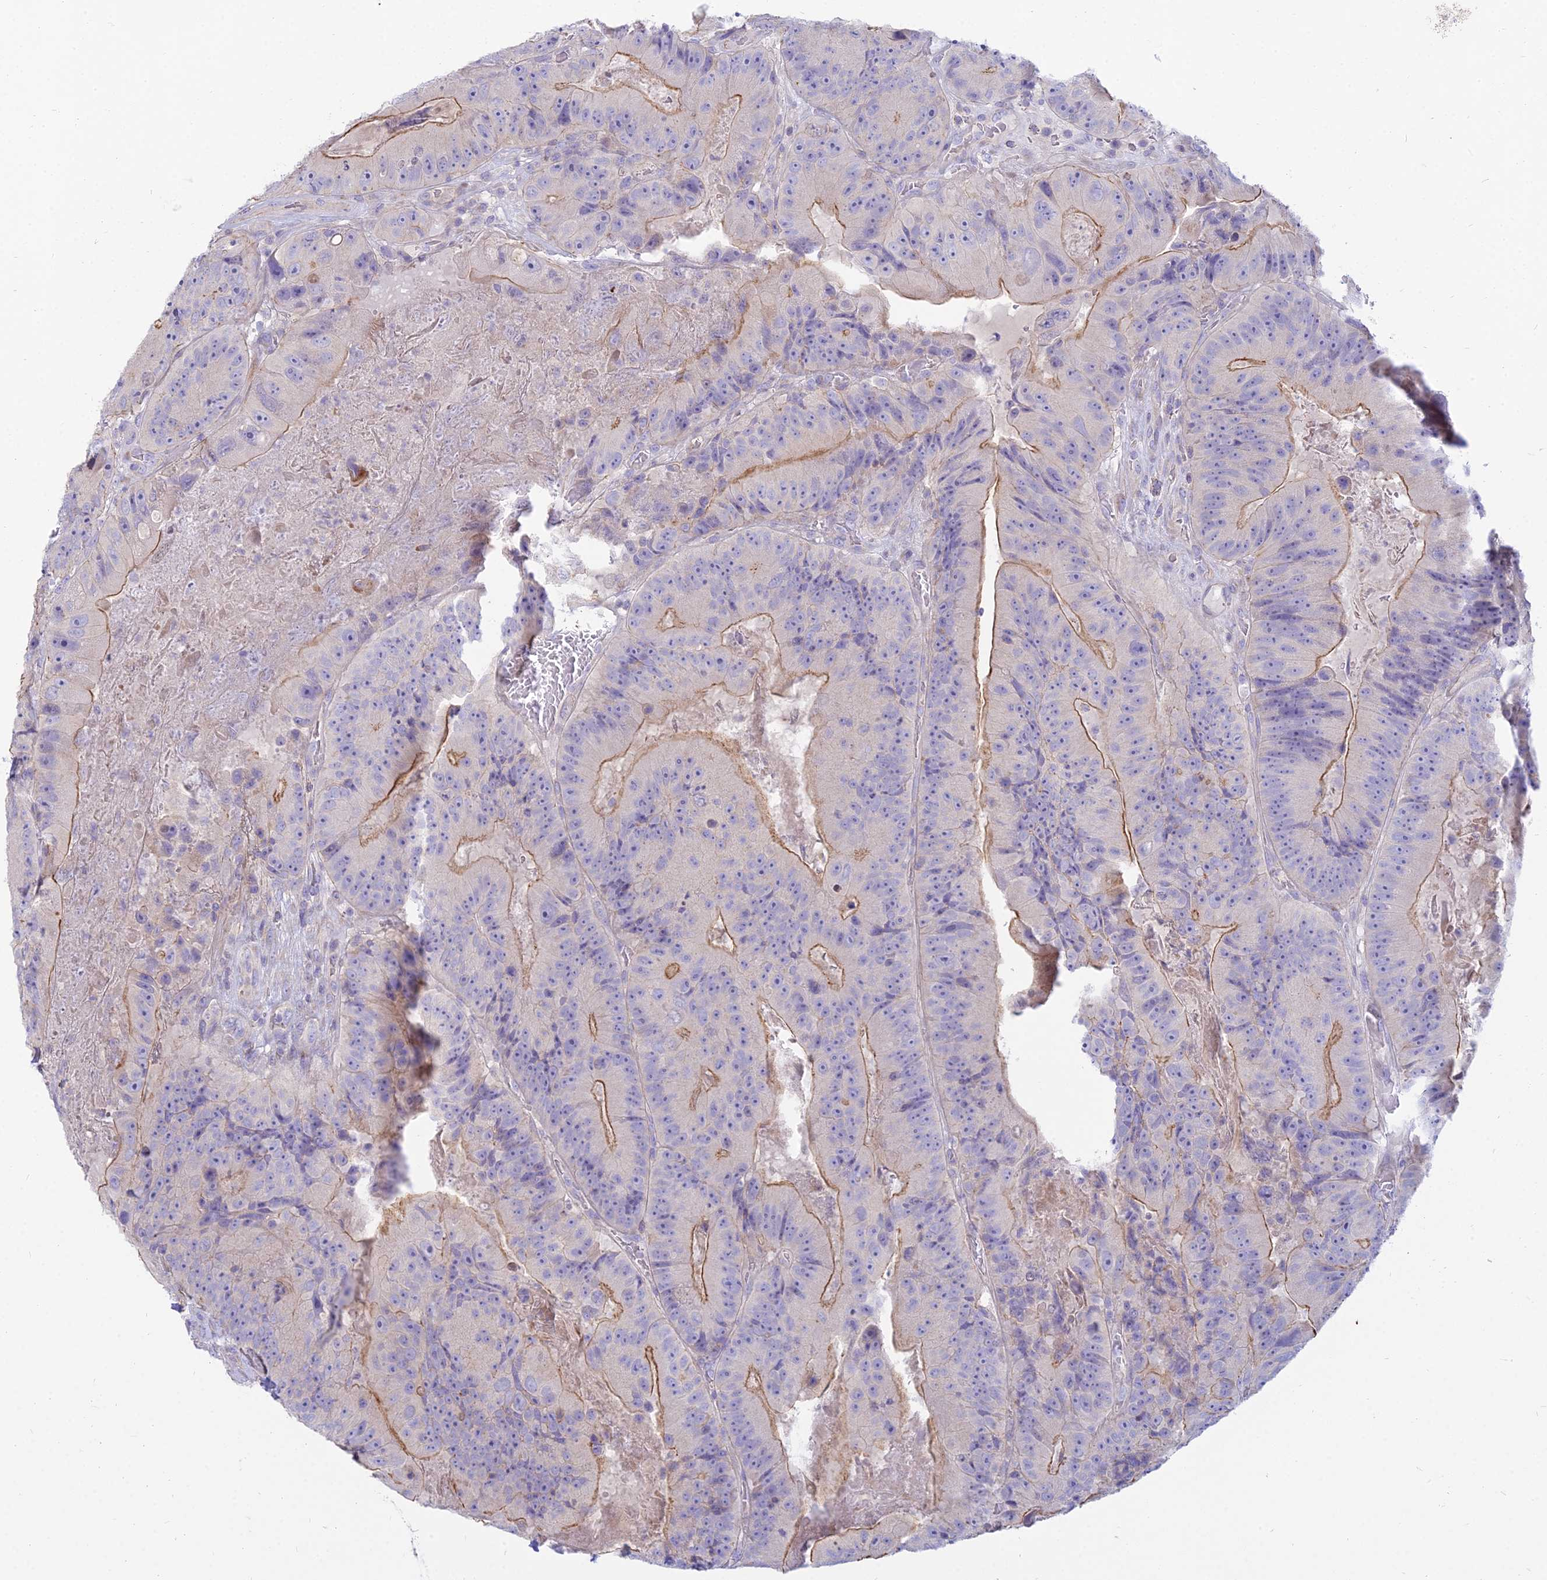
{"staining": {"intensity": "moderate", "quantity": "25%-75%", "location": "cytoplasmic/membranous"}, "tissue": "colorectal cancer", "cell_type": "Tumor cells", "image_type": "cancer", "snomed": [{"axis": "morphology", "description": "Adenocarcinoma, NOS"}, {"axis": "topography", "description": "Colon"}], "caption": "This histopathology image displays colorectal adenocarcinoma stained with immunohistochemistry (IHC) to label a protein in brown. The cytoplasmic/membranous of tumor cells show moderate positivity for the protein. Nuclei are counter-stained blue.", "gene": "SMIM24", "patient": {"sex": "female", "age": 86}}